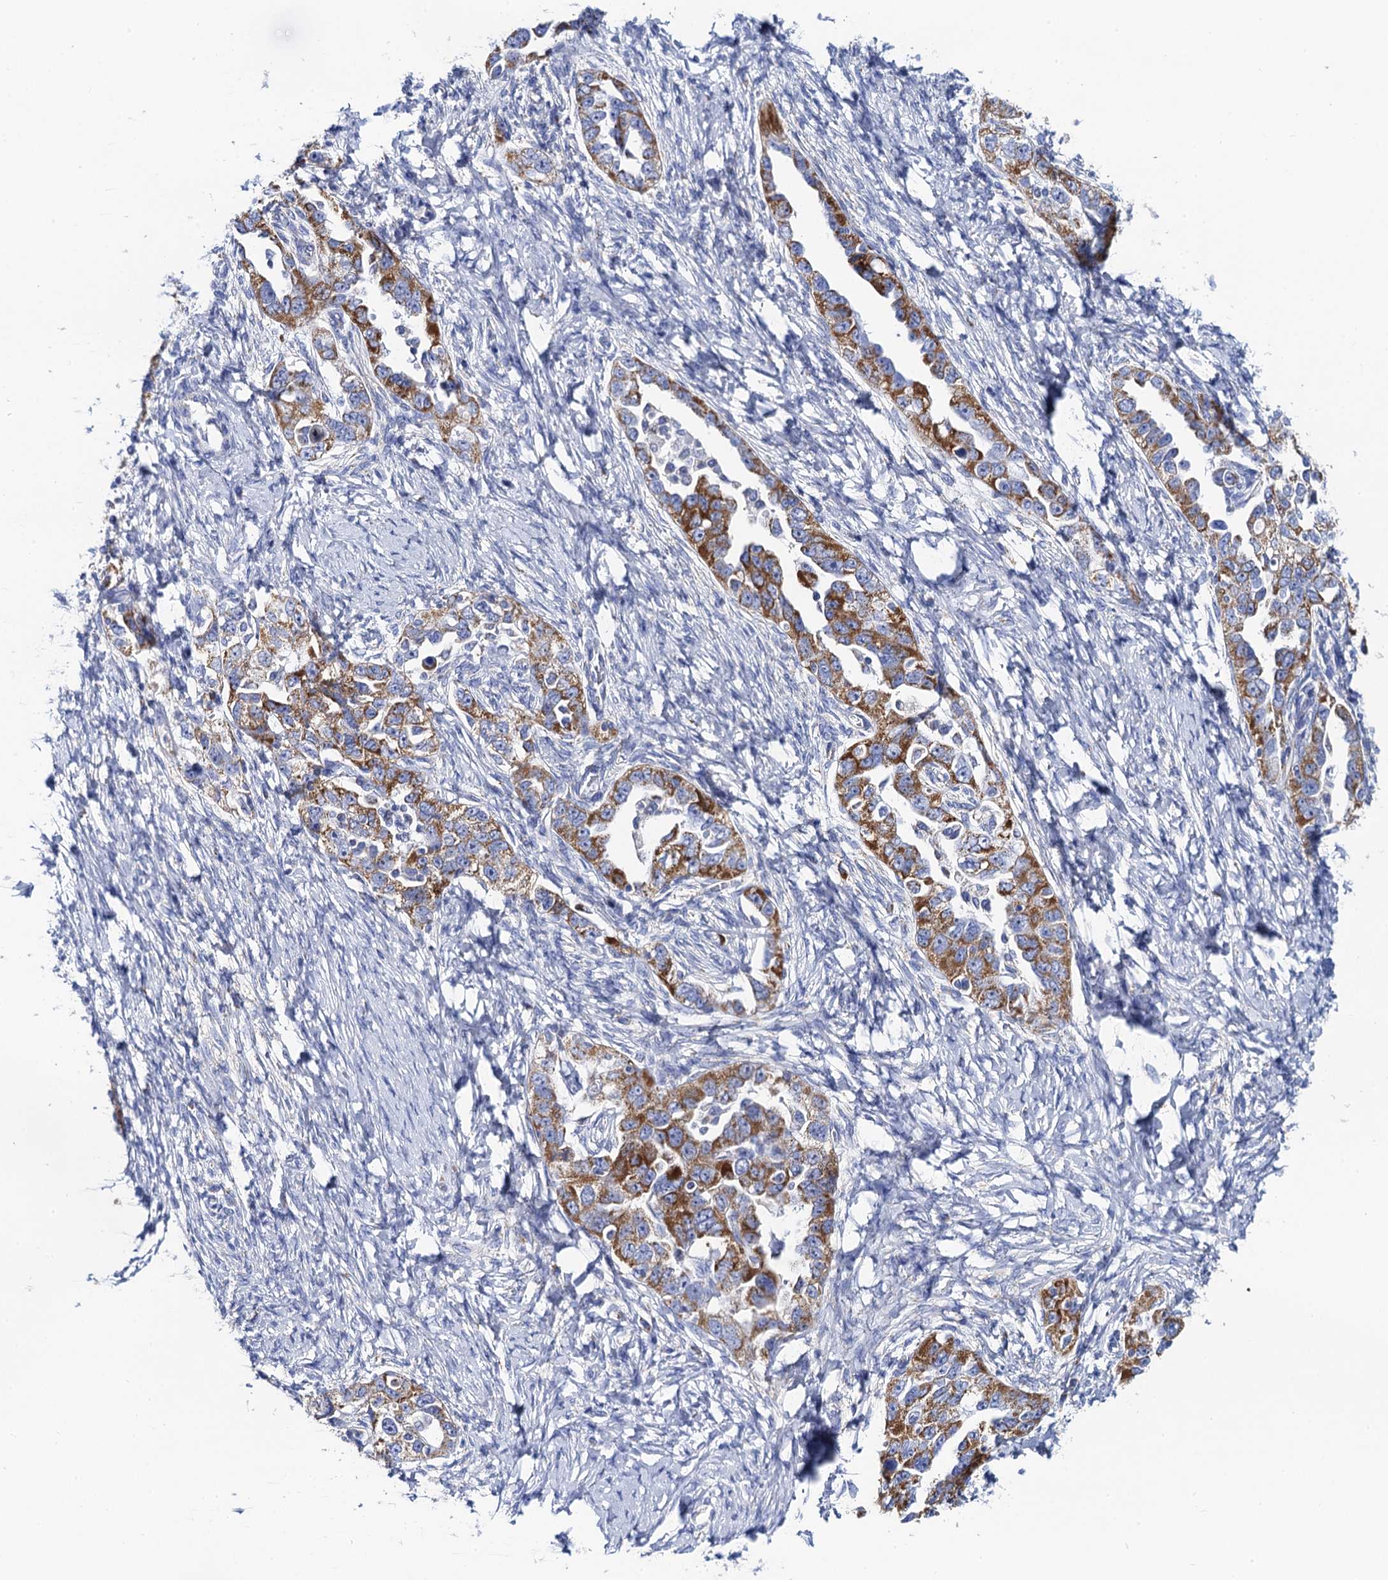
{"staining": {"intensity": "moderate", "quantity": ">75%", "location": "cytoplasmic/membranous"}, "tissue": "ovarian cancer", "cell_type": "Tumor cells", "image_type": "cancer", "snomed": [{"axis": "morphology", "description": "Carcinoma, NOS"}, {"axis": "morphology", "description": "Cystadenocarcinoma, serous, NOS"}, {"axis": "topography", "description": "Ovary"}], "caption": "Immunohistochemical staining of carcinoma (ovarian) exhibits medium levels of moderate cytoplasmic/membranous expression in about >75% of tumor cells.", "gene": "ACADSB", "patient": {"sex": "female", "age": 69}}